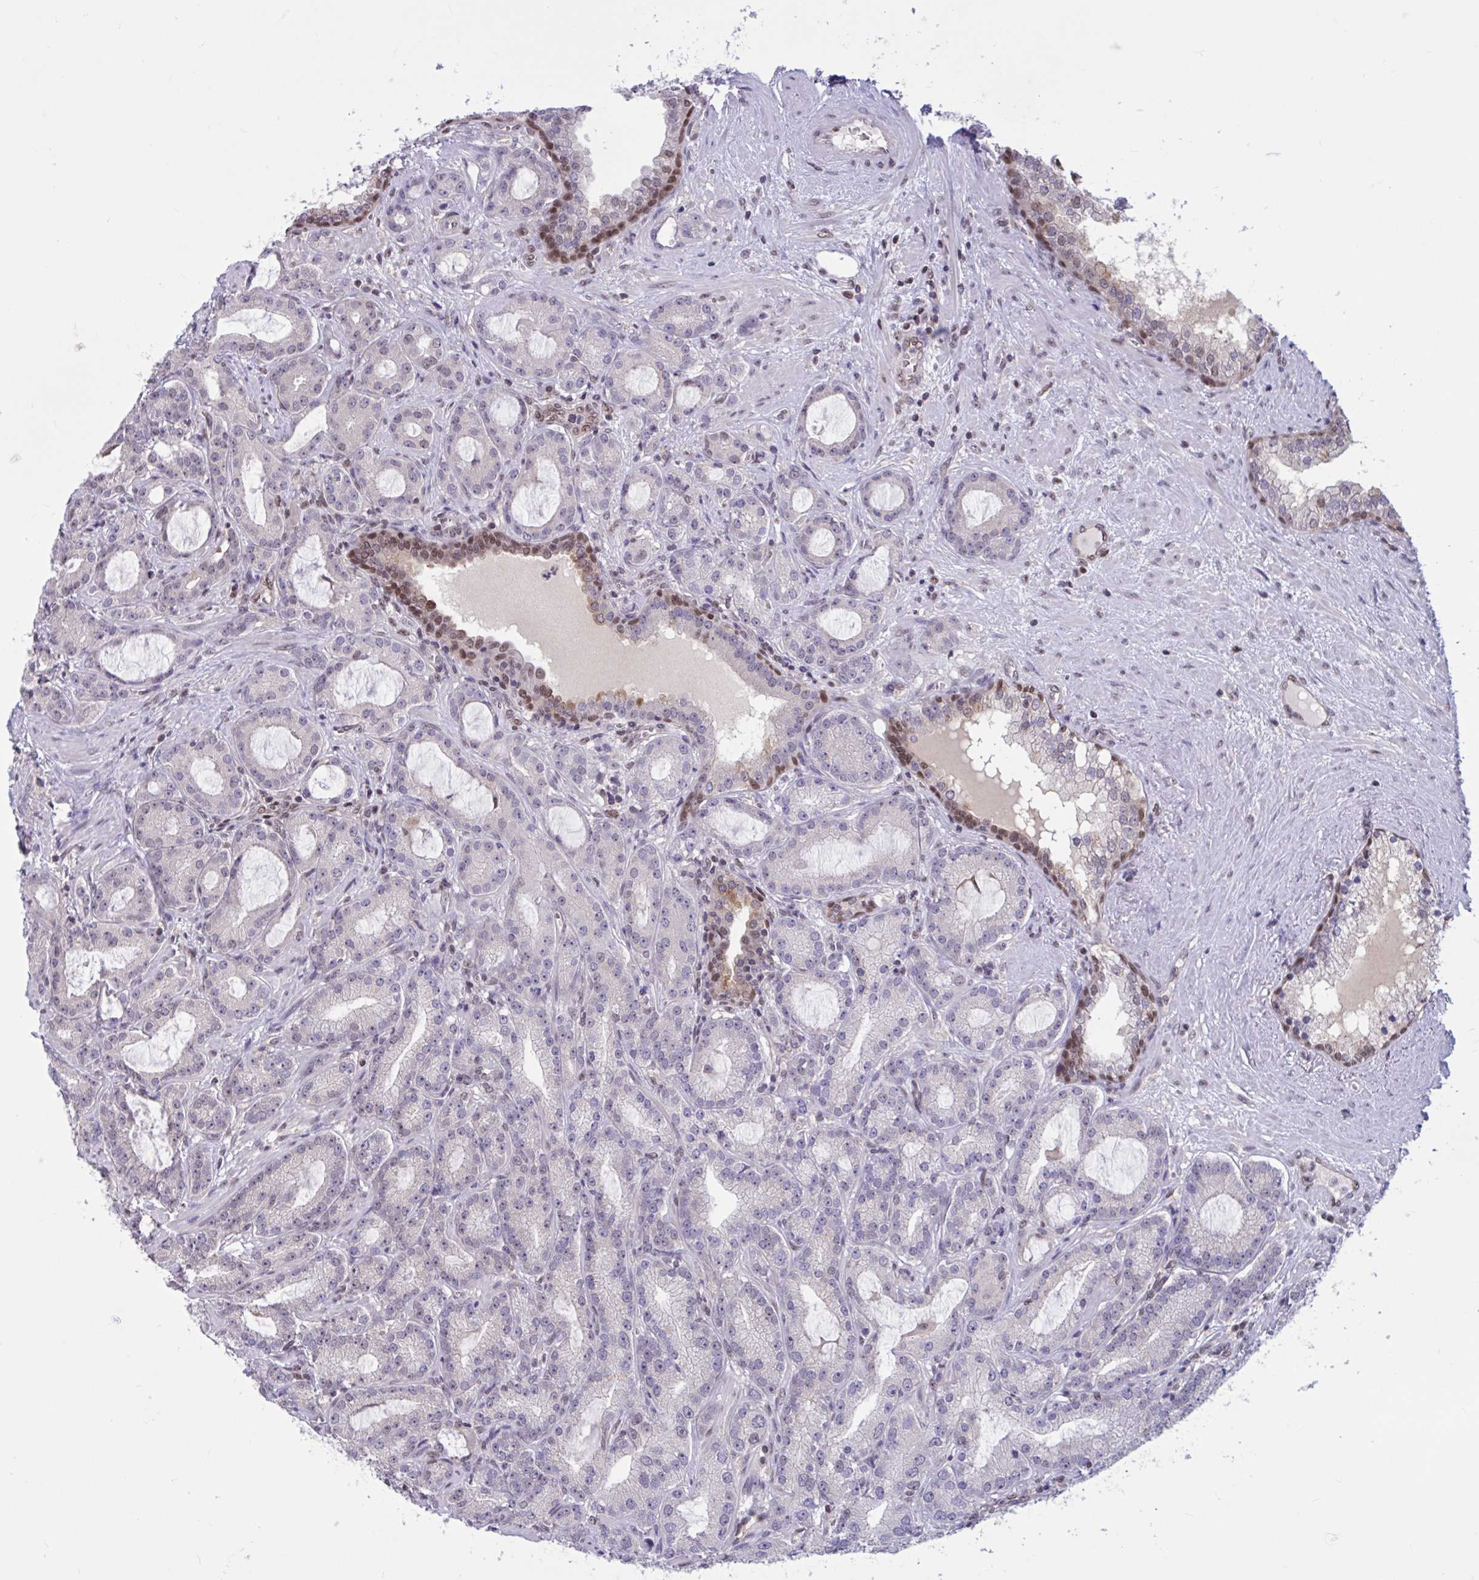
{"staining": {"intensity": "negative", "quantity": "none", "location": "none"}, "tissue": "prostate cancer", "cell_type": "Tumor cells", "image_type": "cancer", "snomed": [{"axis": "morphology", "description": "Adenocarcinoma, High grade"}, {"axis": "topography", "description": "Prostate"}], "caption": "Immunohistochemistry (IHC) of high-grade adenocarcinoma (prostate) reveals no positivity in tumor cells. (DAB (3,3'-diaminobenzidine) immunohistochemistry (IHC) visualized using brightfield microscopy, high magnification).", "gene": "RBL1", "patient": {"sex": "male", "age": 65}}